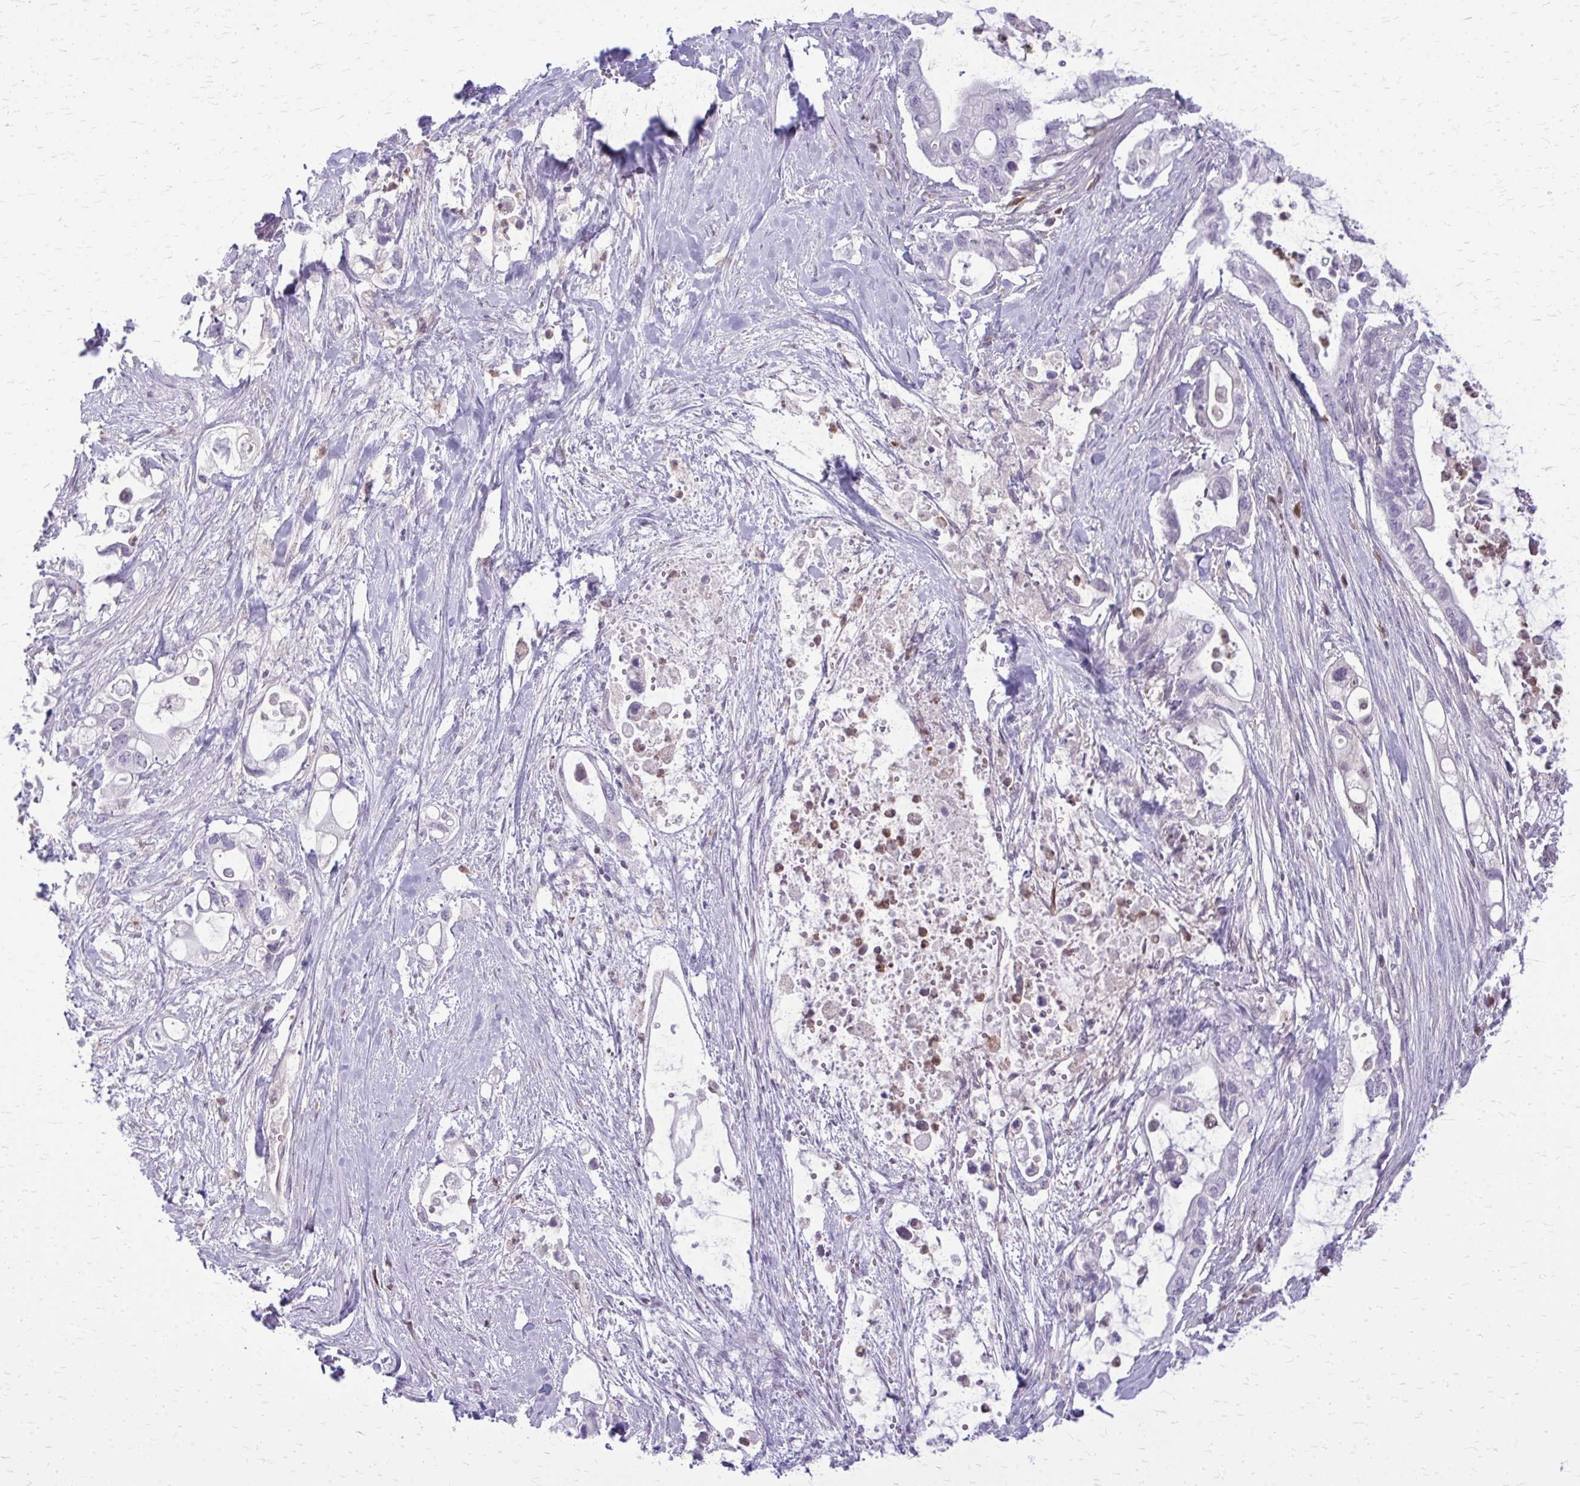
{"staining": {"intensity": "negative", "quantity": "none", "location": "none"}, "tissue": "pancreatic cancer", "cell_type": "Tumor cells", "image_type": "cancer", "snomed": [{"axis": "morphology", "description": "Adenocarcinoma, NOS"}, {"axis": "topography", "description": "Pancreas"}], "caption": "Immunohistochemical staining of human adenocarcinoma (pancreatic) demonstrates no significant expression in tumor cells.", "gene": "GLRX", "patient": {"sex": "female", "age": 72}}